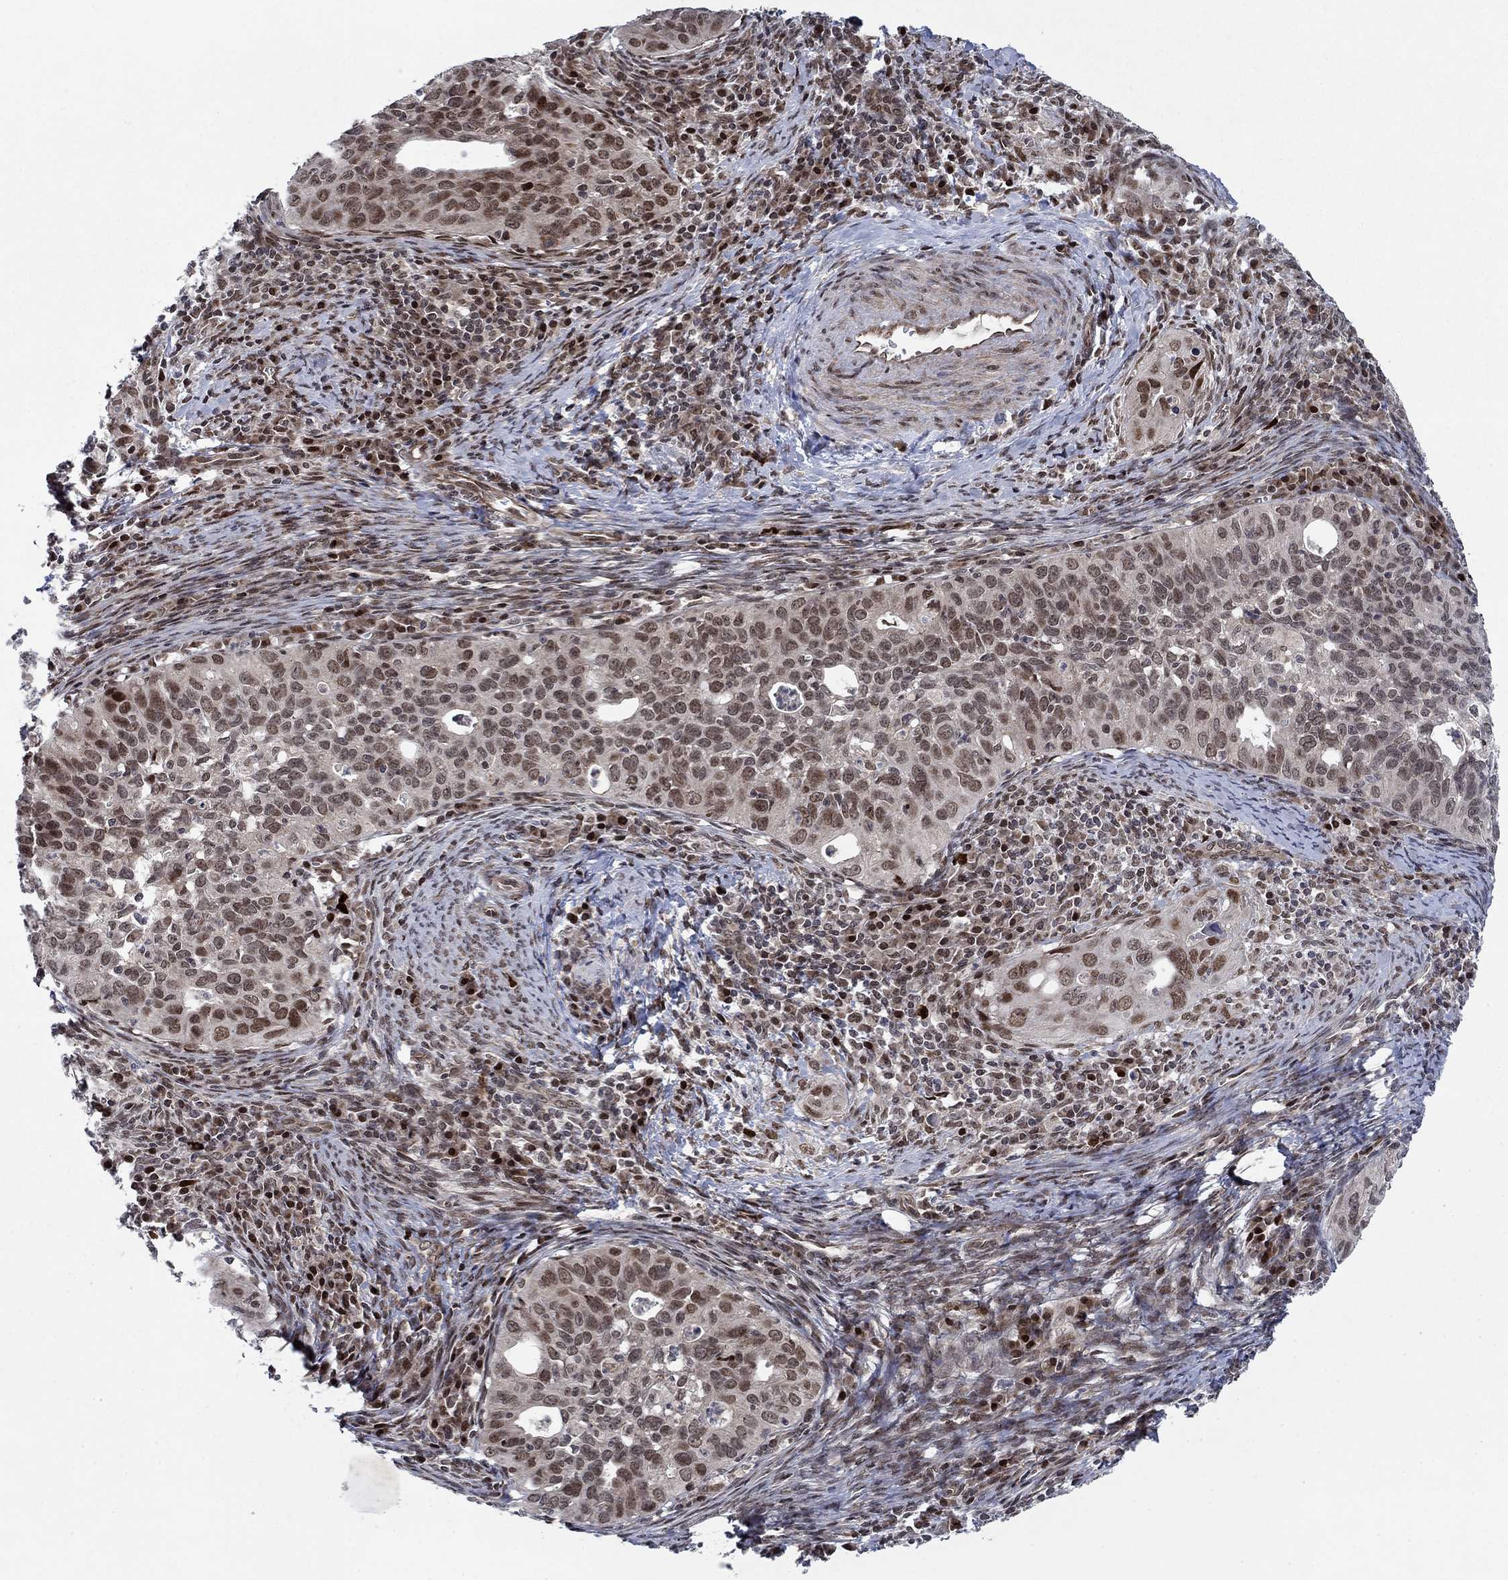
{"staining": {"intensity": "moderate", "quantity": "25%-75%", "location": "nuclear"}, "tissue": "cervical cancer", "cell_type": "Tumor cells", "image_type": "cancer", "snomed": [{"axis": "morphology", "description": "Squamous cell carcinoma, NOS"}, {"axis": "topography", "description": "Cervix"}], "caption": "Cervical cancer (squamous cell carcinoma) tissue shows moderate nuclear positivity in approximately 25%-75% of tumor cells", "gene": "PRICKLE4", "patient": {"sex": "female", "age": 26}}